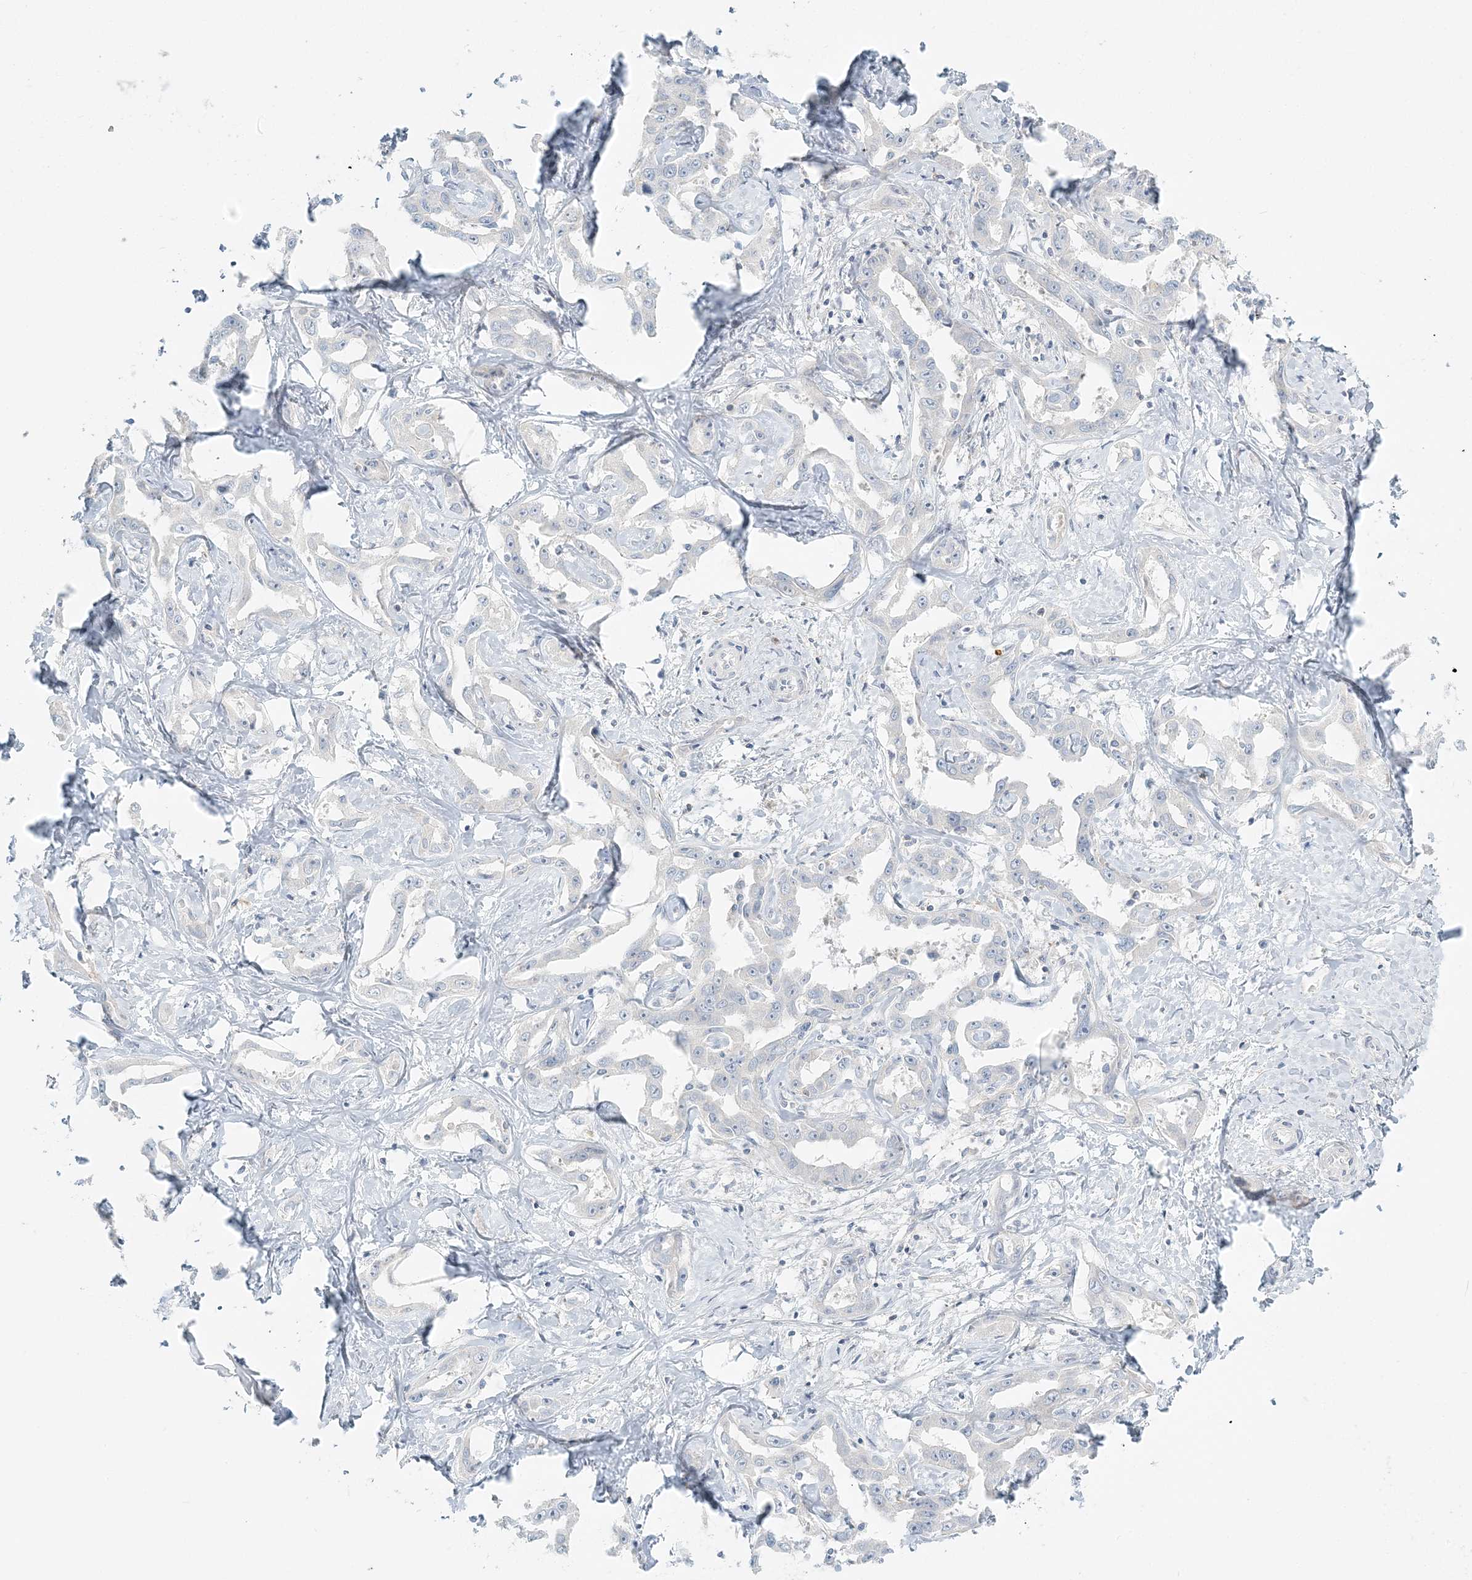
{"staining": {"intensity": "negative", "quantity": "none", "location": "none"}, "tissue": "liver cancer", "cell_type": "Tumor cells", "image_type": "cancer", "snomed": [{"axis": "morphology", "description": "Cholangiocarcinoma"}, {"axis": "topography", "description": "Liver"}], "caption": "DAB immunohistochemical staining of human cholangiocarcinoma (liver) demonstrates no significant expression in tumor cells. (Stains: DAB immunohistochemistry with hematoxylin counter stain, Microscopy: brightfield microscopy at high magnification).", "gene": "NAA11", "patient": {"sex": "male", "age": 59}}